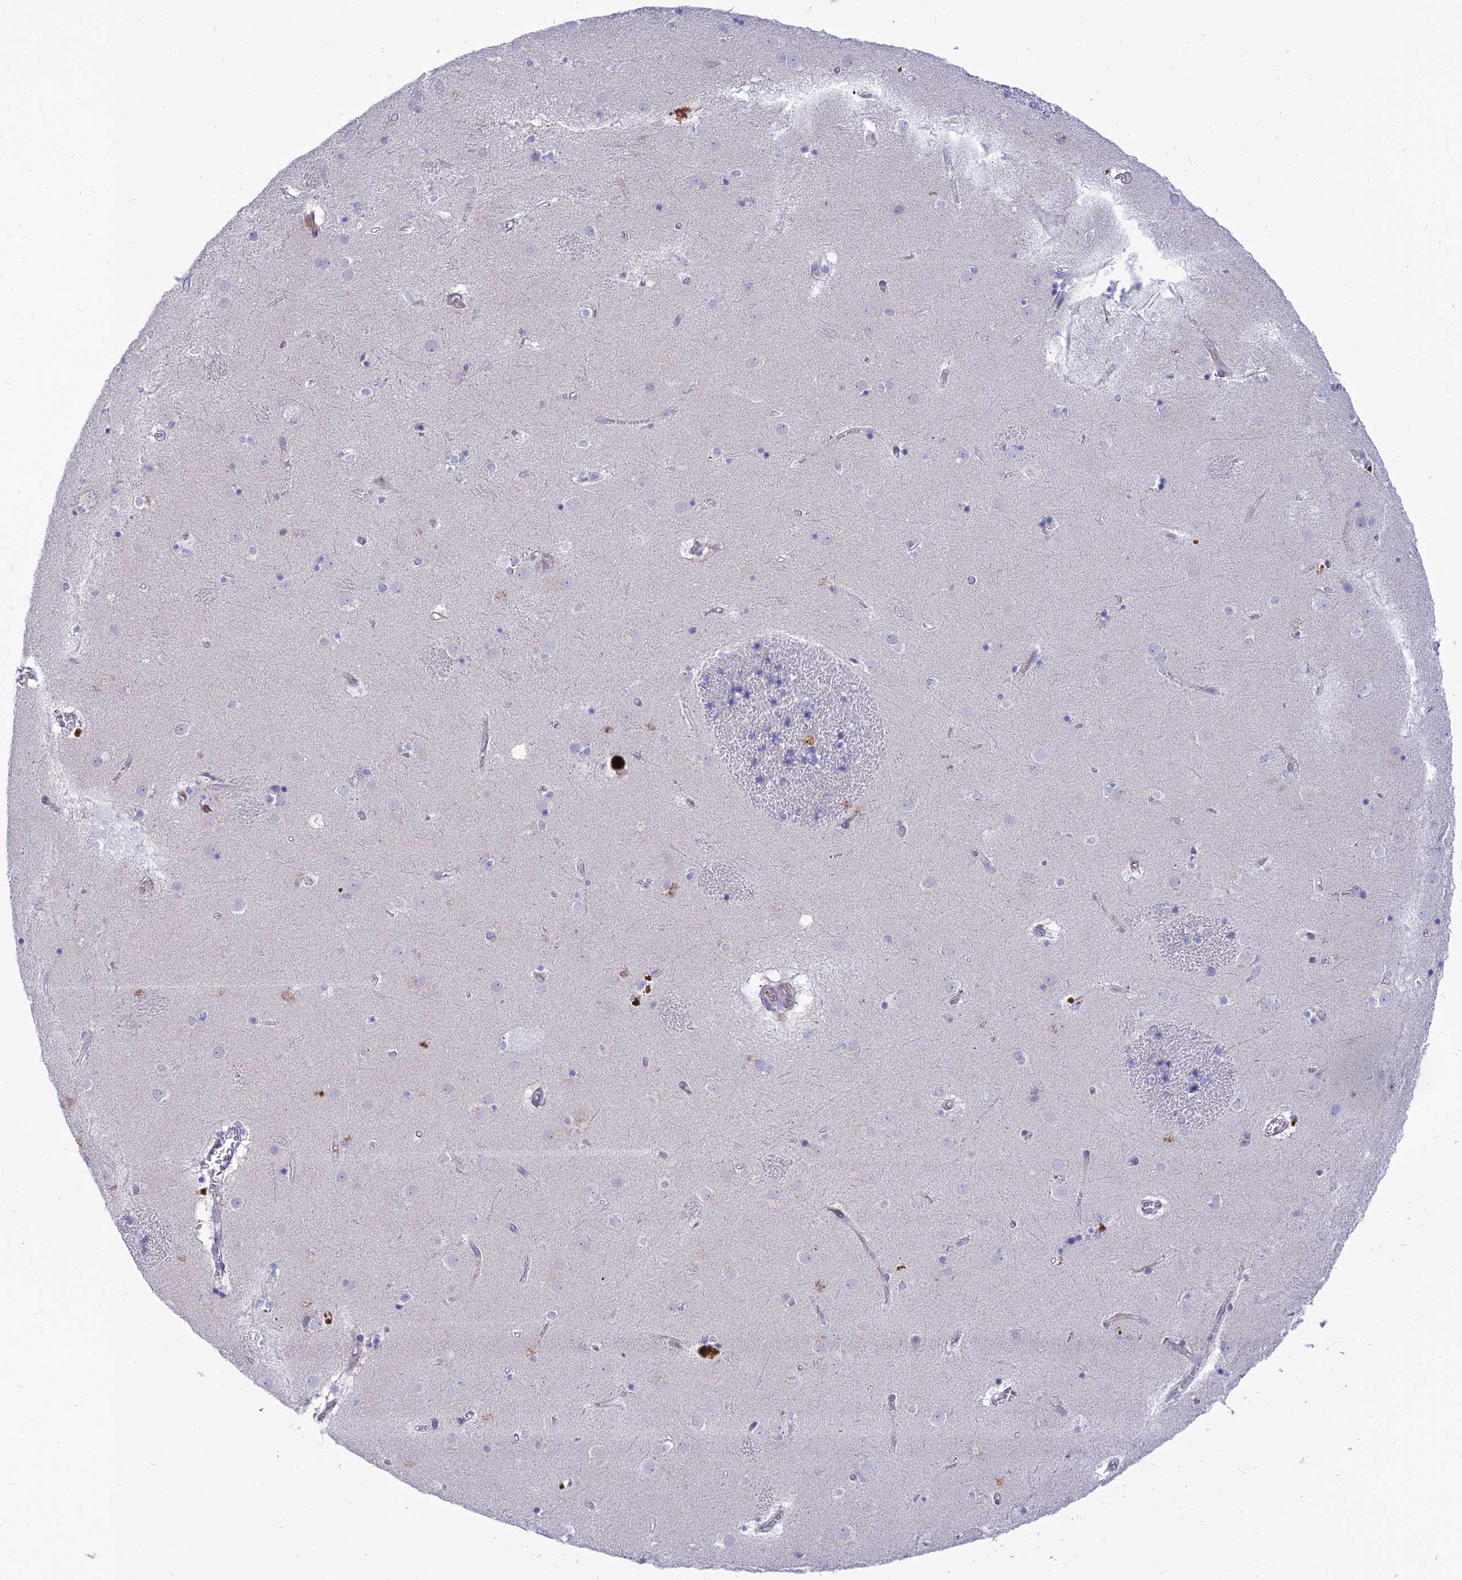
{"staining": {"intensity": "negative", "quantity": "none", "location": "none"}, "tissue": "caudate", "cell_type": "Glial cells", "image_type": "normal", "snomed": [{"axis": "morphology", "description": "Normal tissue, NOS"}, {"axis": "topography", "description": "Lateral ventricle wall"}], "caption": "Immunohistochemical staining of benign caudate reveals no significant staining in glial cells.", "gene": "MBD3L1", "patient": {"sex": "male", "age": 70}}